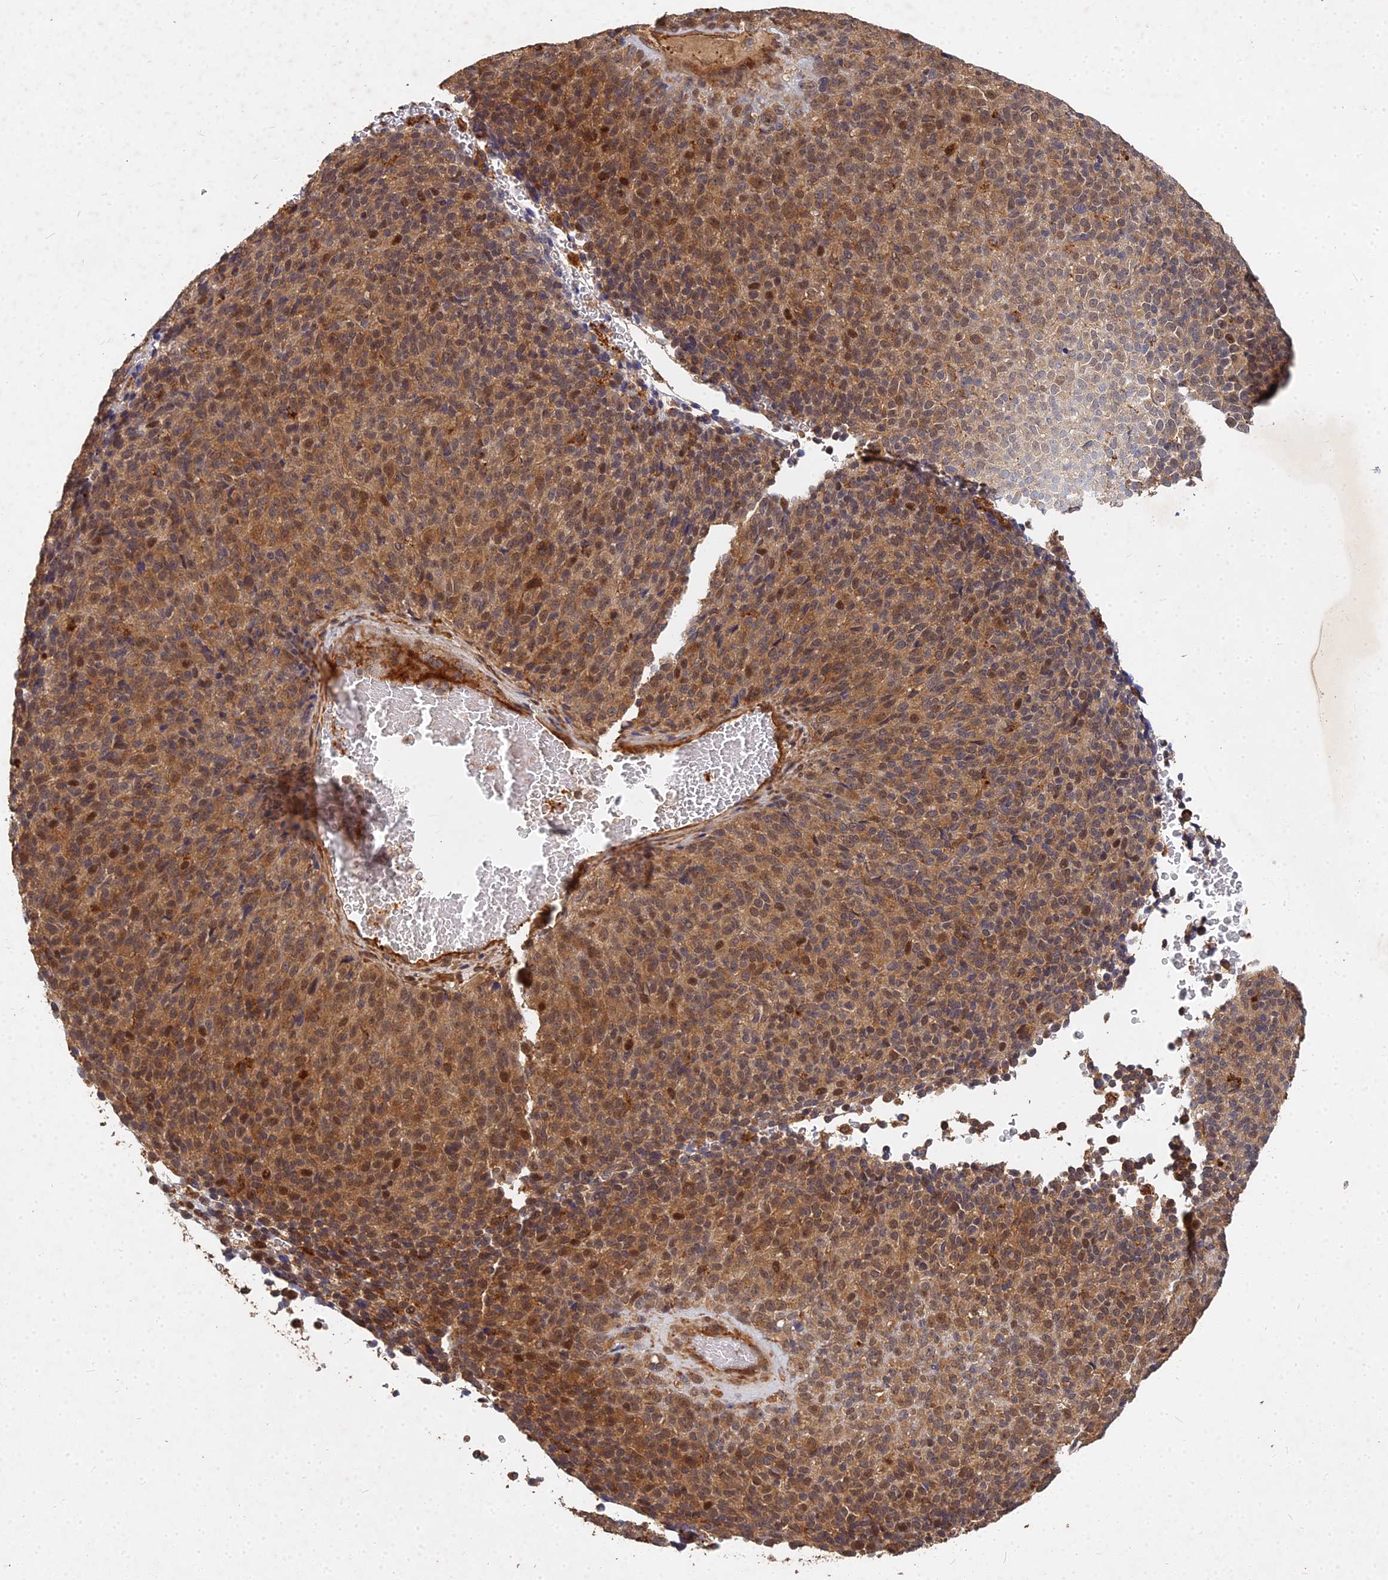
{"staining": {"intensity": "moderate", "quantity": ">75%", "location": "cytoplasmic/membranous,nuclear"}, "tissue": "melanoma", "cell_type": "Tumor cells", "image_type": "cancer", "snomed": [{"axis": "morphology", "description": "Malignant melanoma, Metastatic site"}, {"axis": "topography", "description": "Brain"}], "caption": "Brown immunohistochemical staining in human melanoma exhibits moderate cytoplasmic/membranous and nuclear staining in about >75% of tumor cells.", "gene": "UBE2W", "patient": {"sex": "female", "age": 56}}